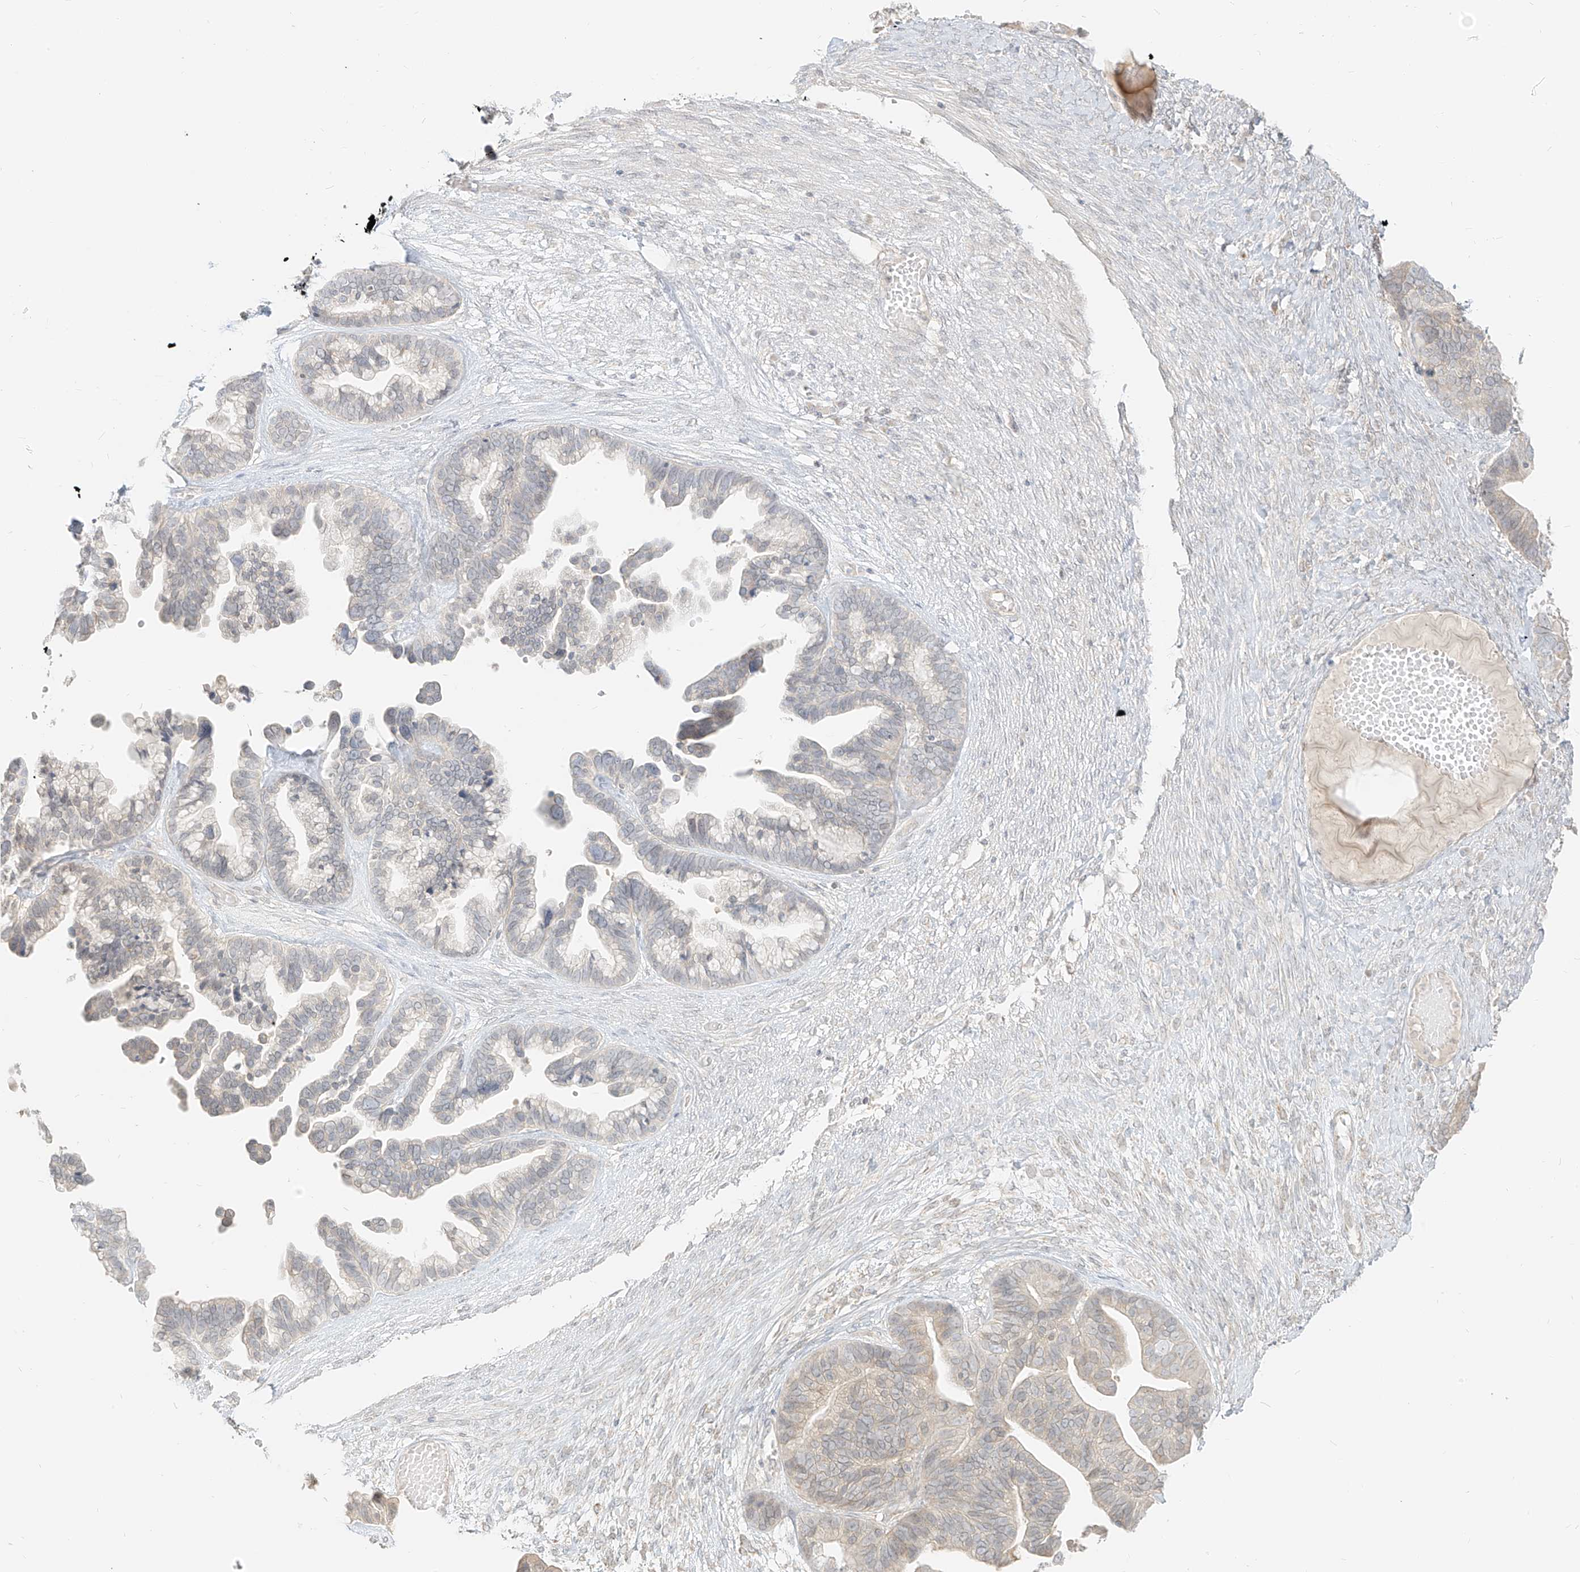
{"staining": {"intensity": "negative", "quantity": "none", "location": "none"}, "tissue": "ovarian cancer", "cell_type": "Tumor cells", "image_type": "cancer", "snomed": [{"axis": "morphology", "description": "Cystadenocarcinoma, serous, NOS"}, {"axis": "topography", "description": "Ovary"}], "caption": "Serous cystadenocarcinoma (ovarian) stained for a protein using immunohistochemistry (IHC) exhibits no staining tumor cells.", "gene": "LIPT1", "patient": {"sex": "female", "age": 56}}